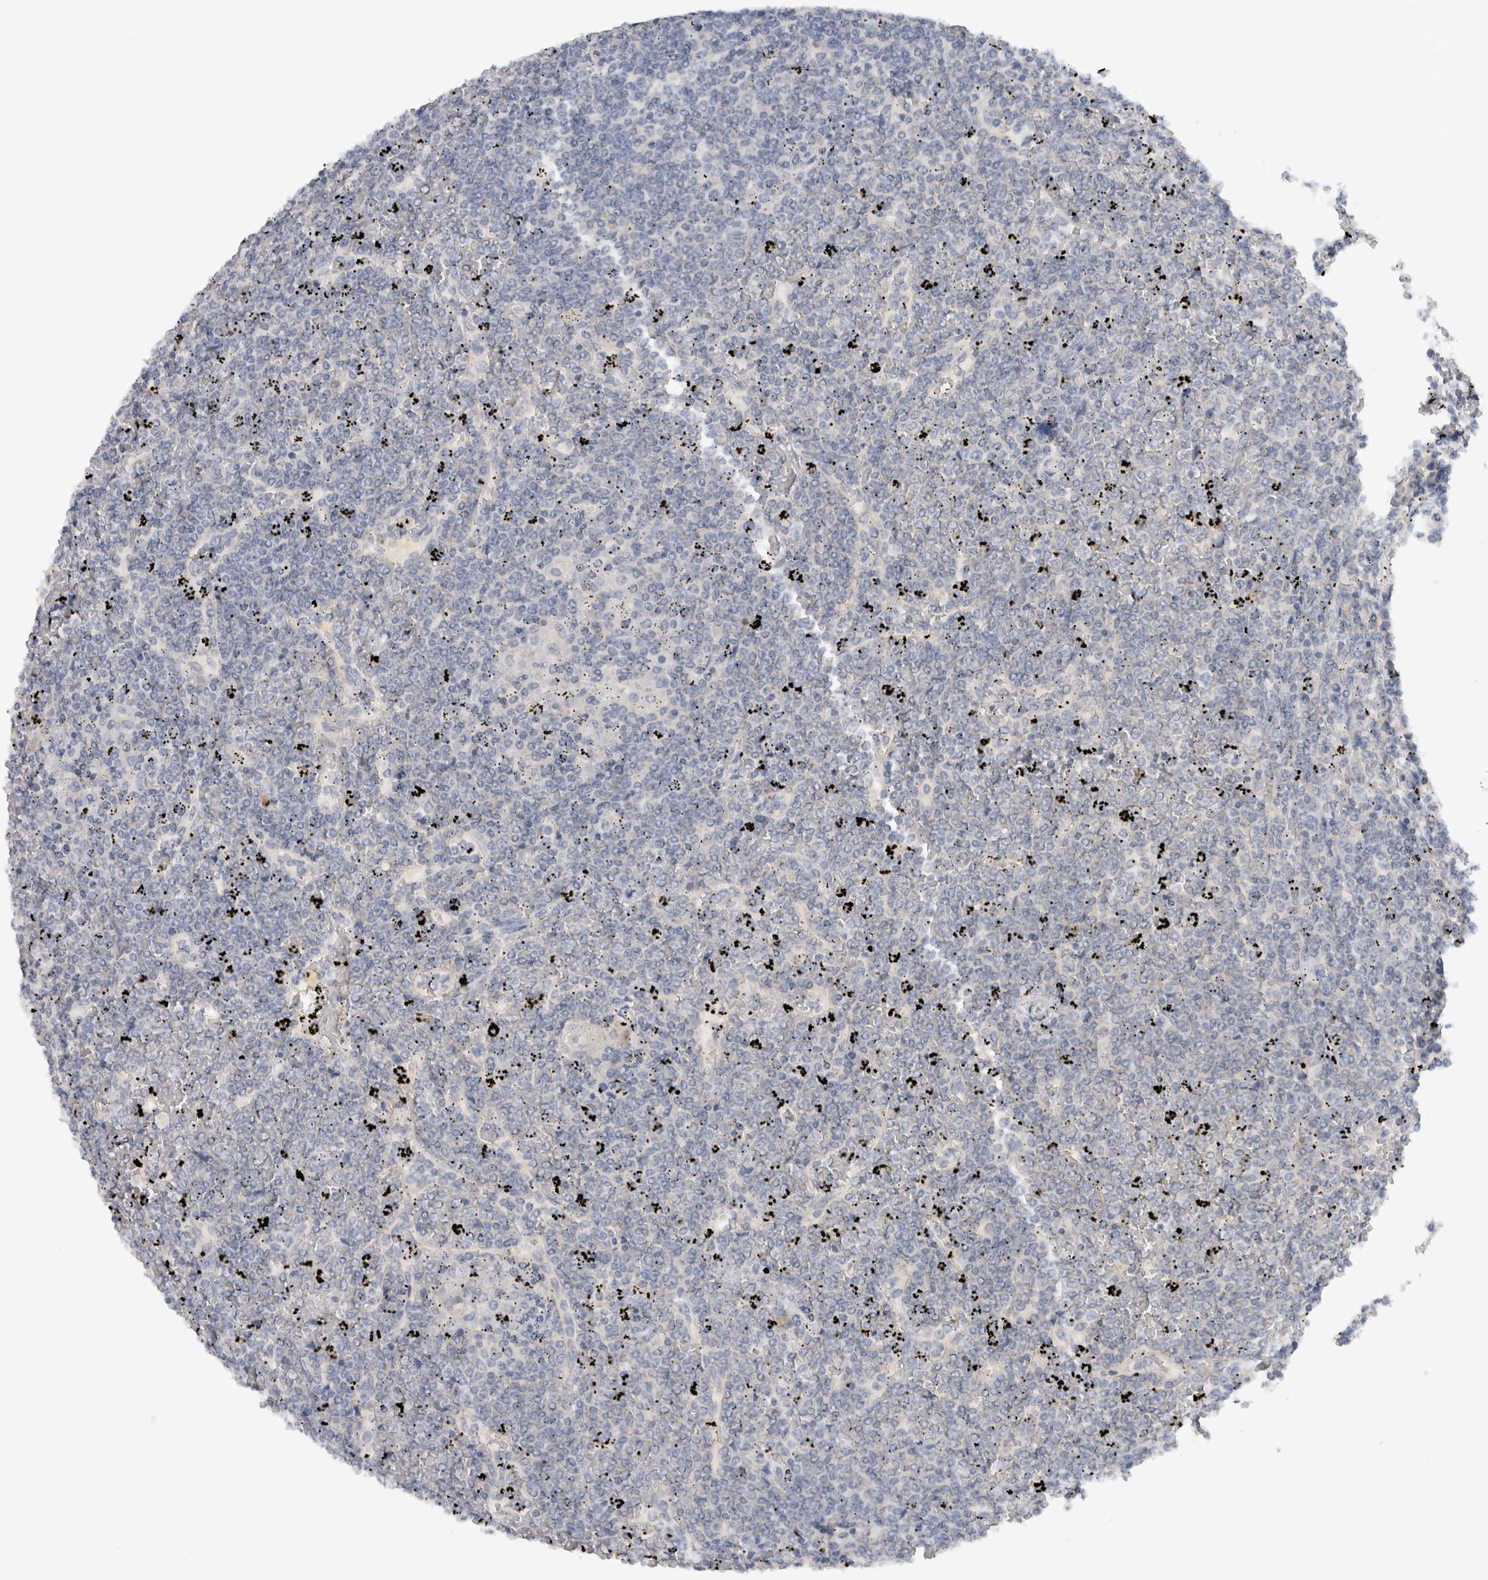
{"staining": {"intensity": "negative", "quantity": "none", "location": "none"}, "tissue": "lymphoma", "cell_type": "Tumor cells", "image_type": "cancer", "snomed": [{"axis": "morphology", "description": "Malignant lymphoma, non-Hodgkin's type, Low grade"}, {"axis": "topography", "description": "Spleen"}], "caption": "Immunohistochemical staining of lymphoma demonstrates no significant expression in tumor cells. (Stains: DAB IHC with hematoxylin counter stain, Microscopy: brightfield microscopy at high magnification).", "gene": "GAS1", "patient": {"sex": "female", "age": 19}}